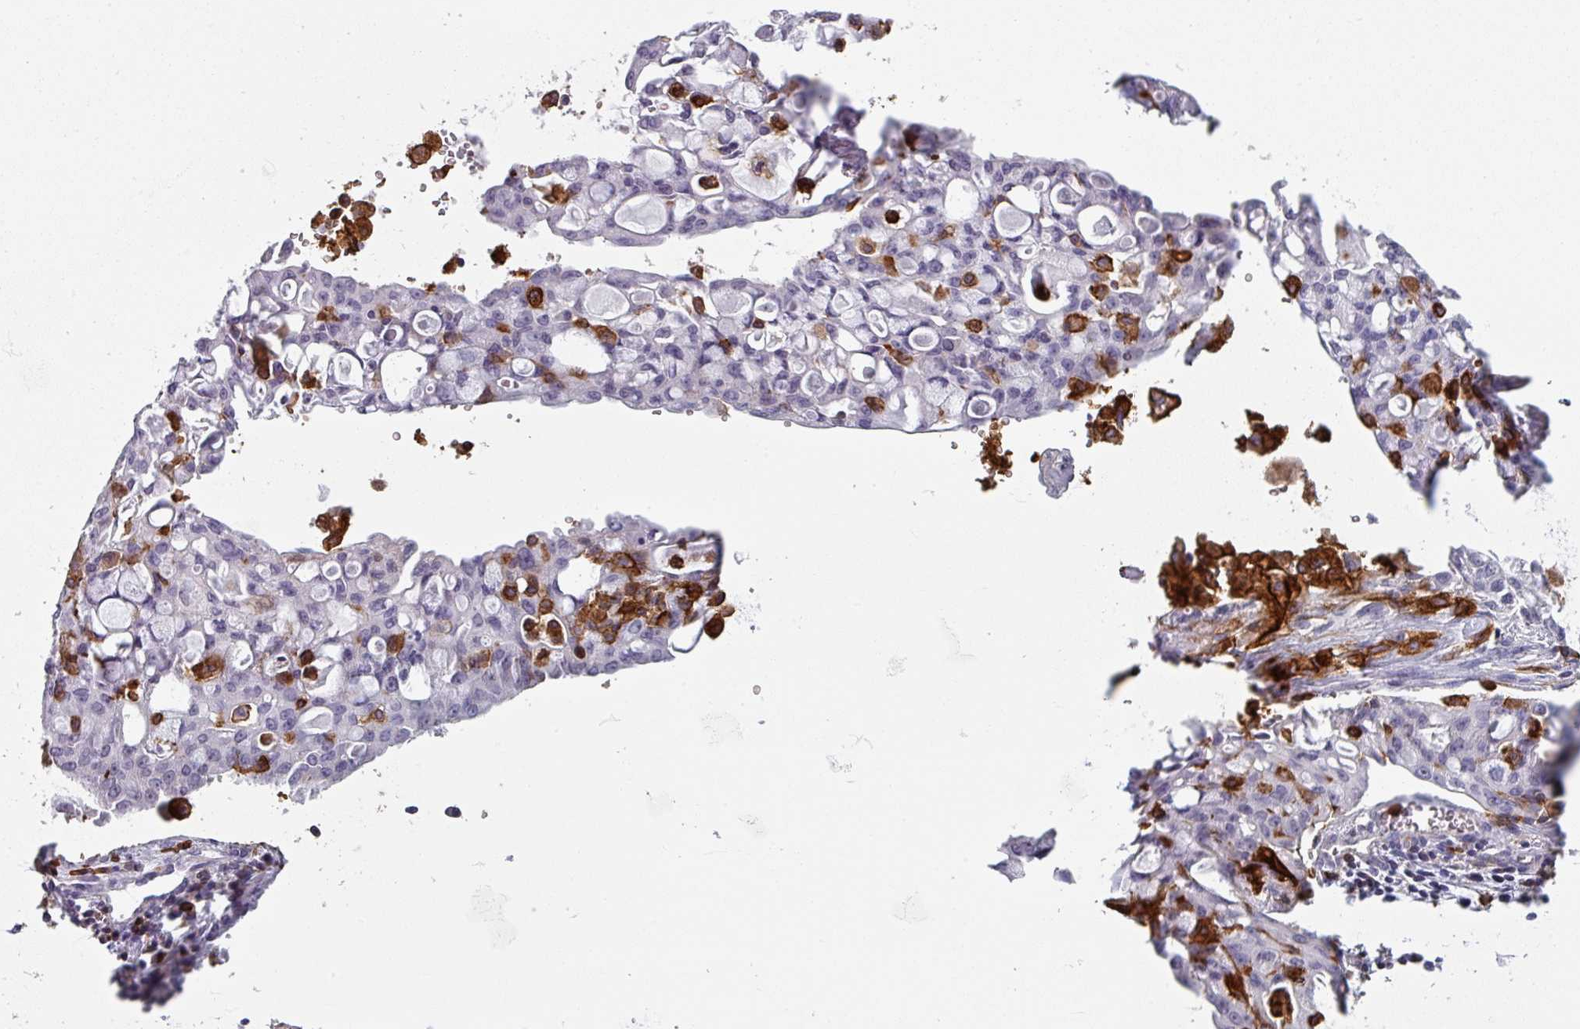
{"staining": {"intensity": "negative", "quantity": "none", "location": "none"}, "tissue": "lung cancer", "cell_type": "Tumor cells", "image_type": "cancer", "snomed": [{"axis": "morphology", "description": "Adenocarcinoma, NOS"}, {"axis": "topography", "description": "Lung"}], "caption": "The micrograph demonstrates no significant positivity in tumor cells of adenocarcinoma (lung). (Immunohistochemistry, brightfield microscopy, high magnification).", "gene": "EXOSC5", "patient": {"sex": "female", "age": 44}}